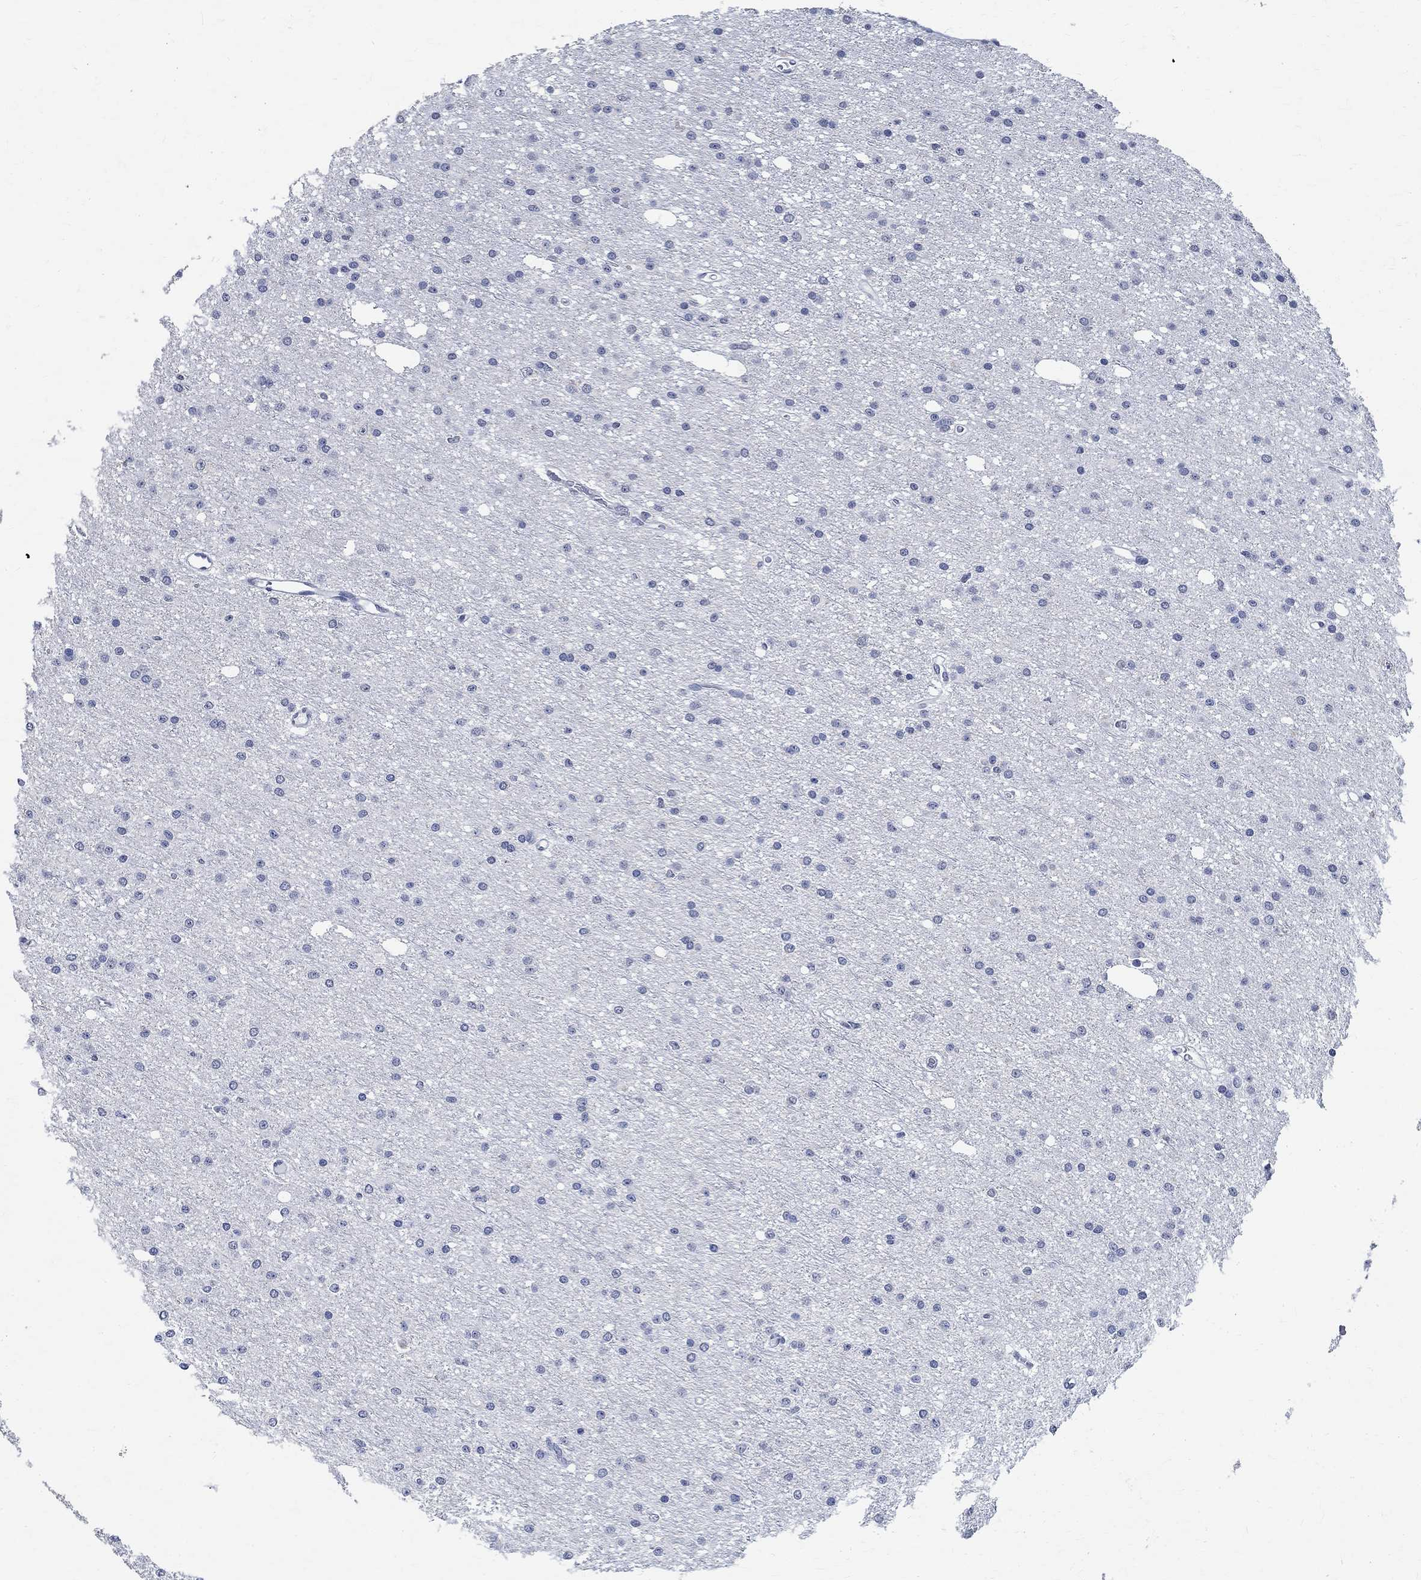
{"staining": {"intensity": "negative", "quantity": "none", "location": "none"}, "tissue": "glioma", "cell_type": "Tumor cells", "image_type": "cancer", "snomed": [{"axis": "morphology", "description": "Glioma, malignant, Low grade"}, {"axis": "topography", "description": "Brain"}], "caption": "Tumor cells are negative for brown protein staining in low-grade glioma (malignant). (DAB (3,3'-diaminobenzidine) immunohistochemistry (IHC) with hematoxylin counter stain).", "gene": "TMEM221", "patient": {"sex": "male", "age": 27}}